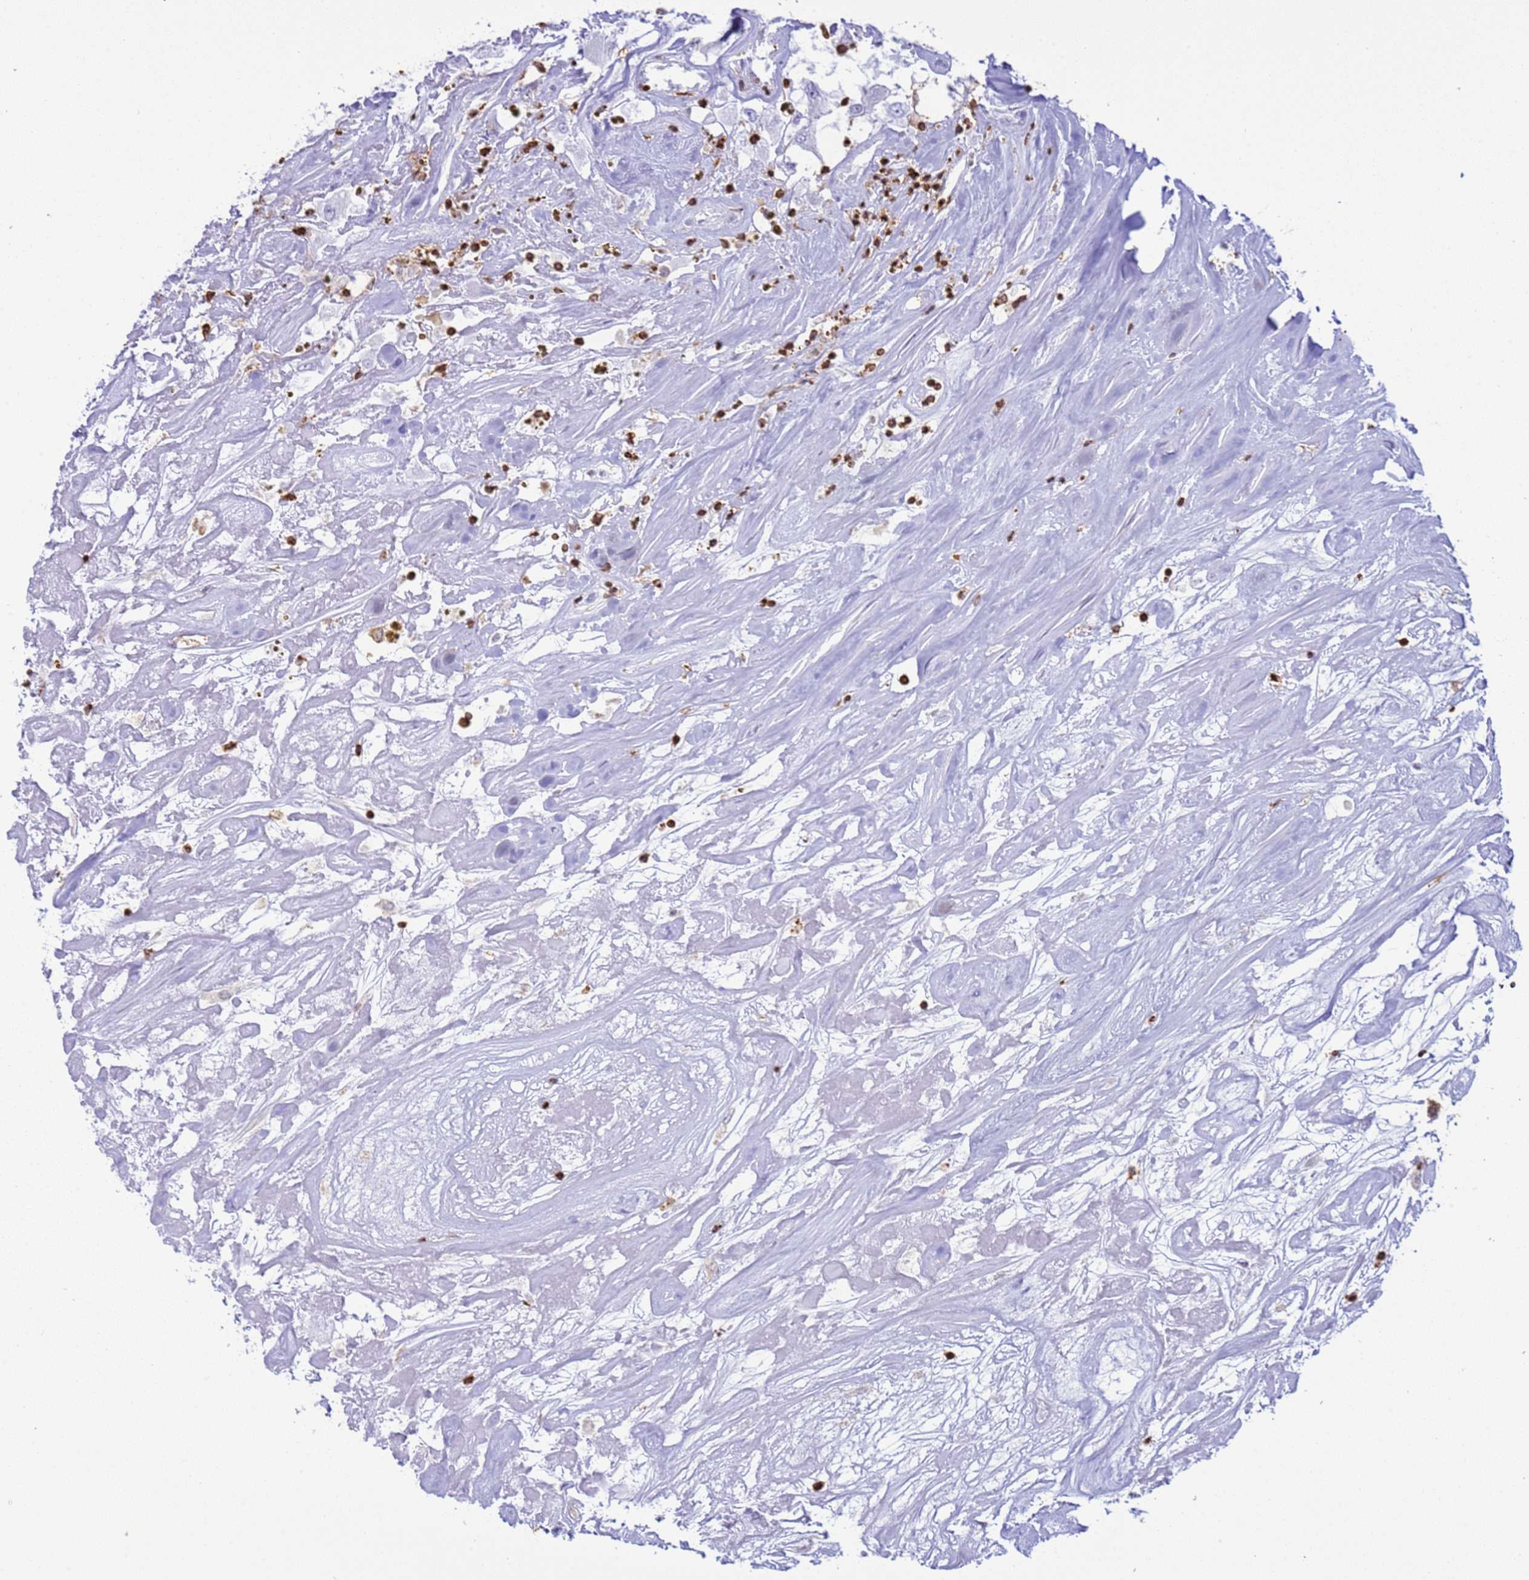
{"staining": {"intensity": "negative", "quantity": "none", "location": "none"}, "tissue": "renal cancer", "cell_type": "Tumor cells", "image_type": "cancer", "snomed": [{"axis": "morphology", "description": "Adenocarcinoma, NOS"}, {"axis": "topography", "description": "Kidney"}], "caption": "A photomicrograph of human adenocarcinoma (renal) is negative for staining in tumor cells.", "gene": "IRF5", "patient": {"sex": "female", "age": 52}}